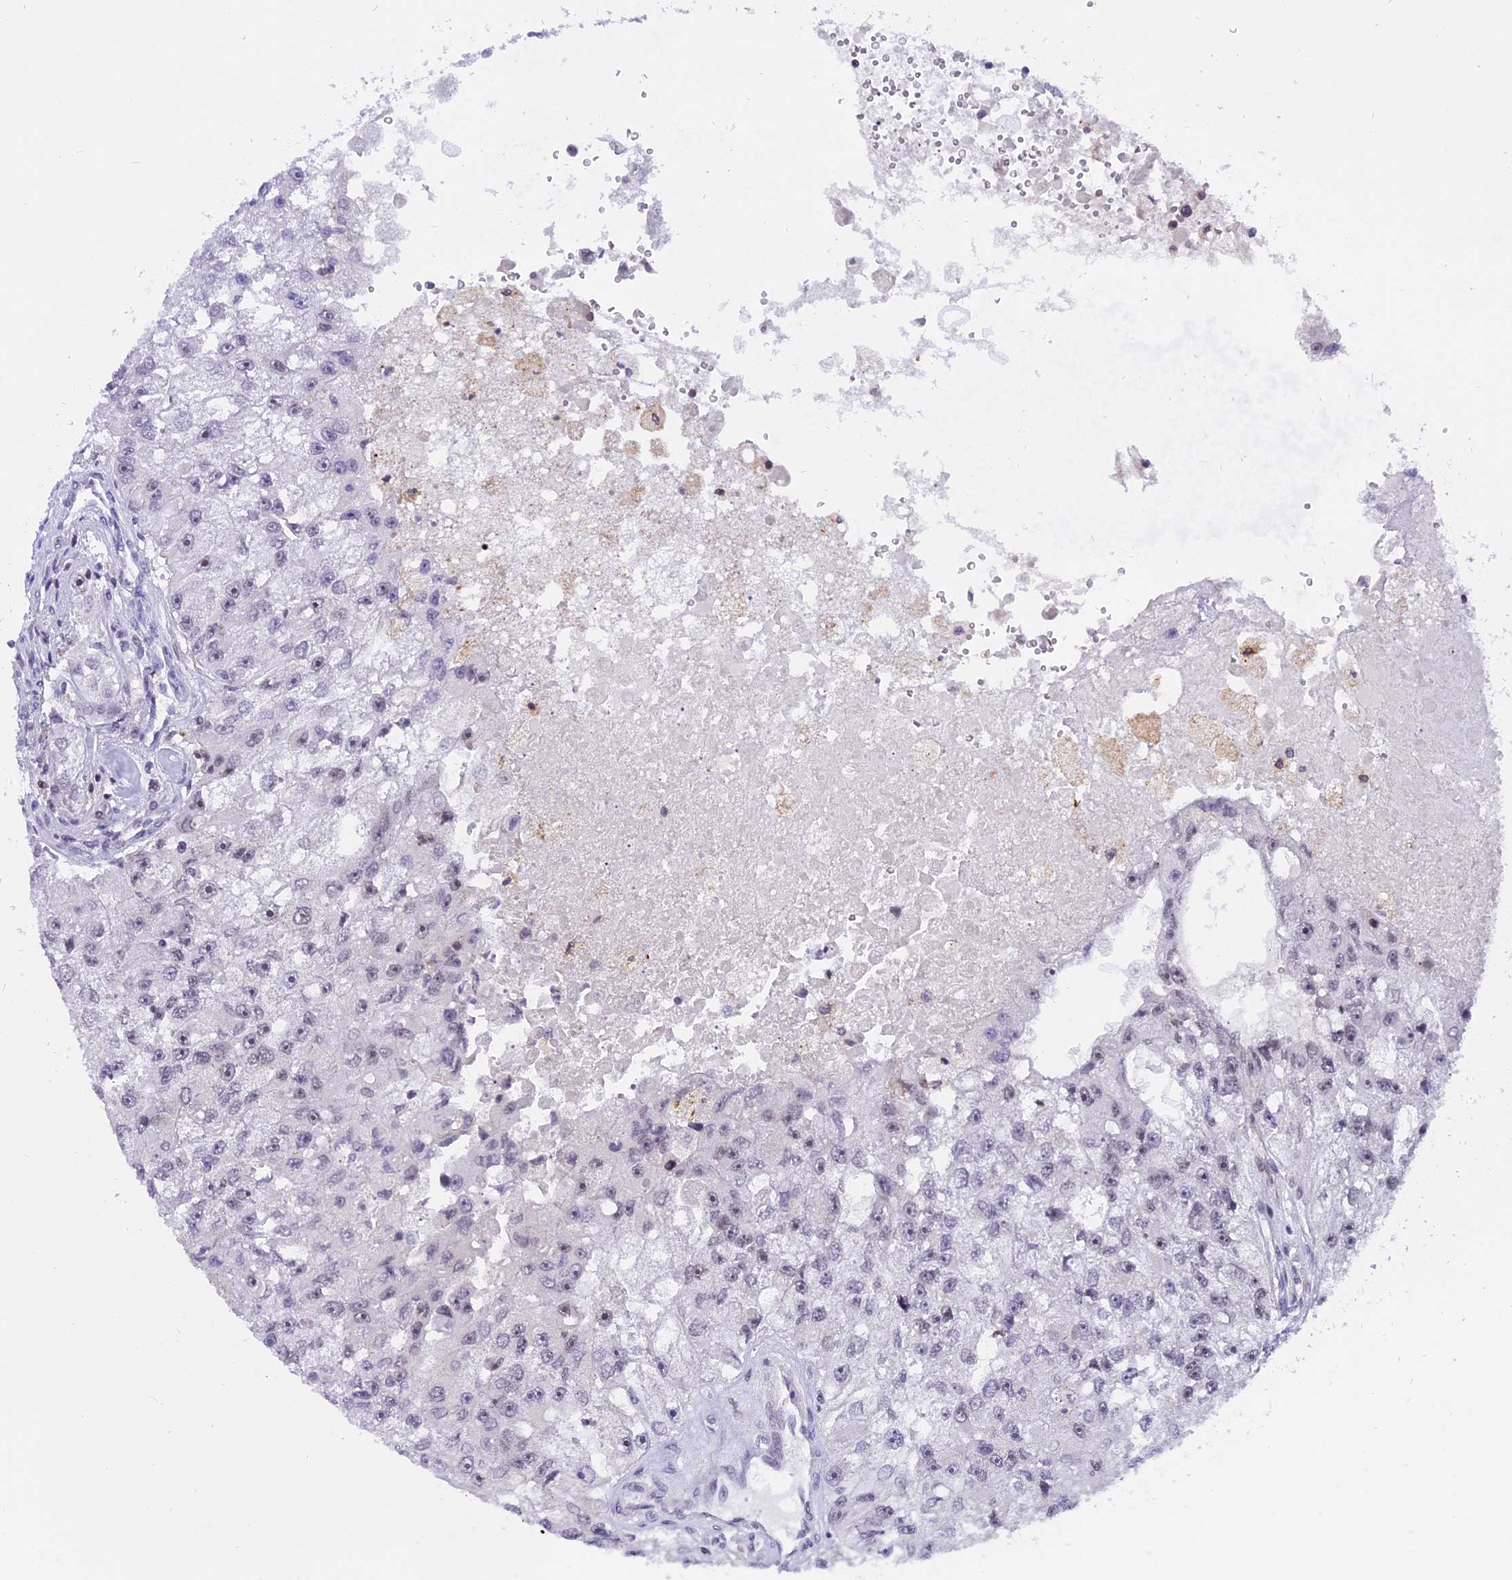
{"staining": {"intensity": "weak", "quantity": "25%-75%", "location": "nuclear"}, "tissue": "renal cancer", "cell_type": "Tumor cells", "image_type": "cancer", "snomed": [{"axis": "morphology", "description": "Adenocarcinoma, NOS"}, {"axis": "topography", "description": "Kidney"}], "caption": "Human renal adenocarcinoma stained for a protein (brown) reveals weak nuclear positive staining in approximately 25%-75% of tumor cells.", "gene": "TADA3", "patient": {"sex": "male", "age": 63}}